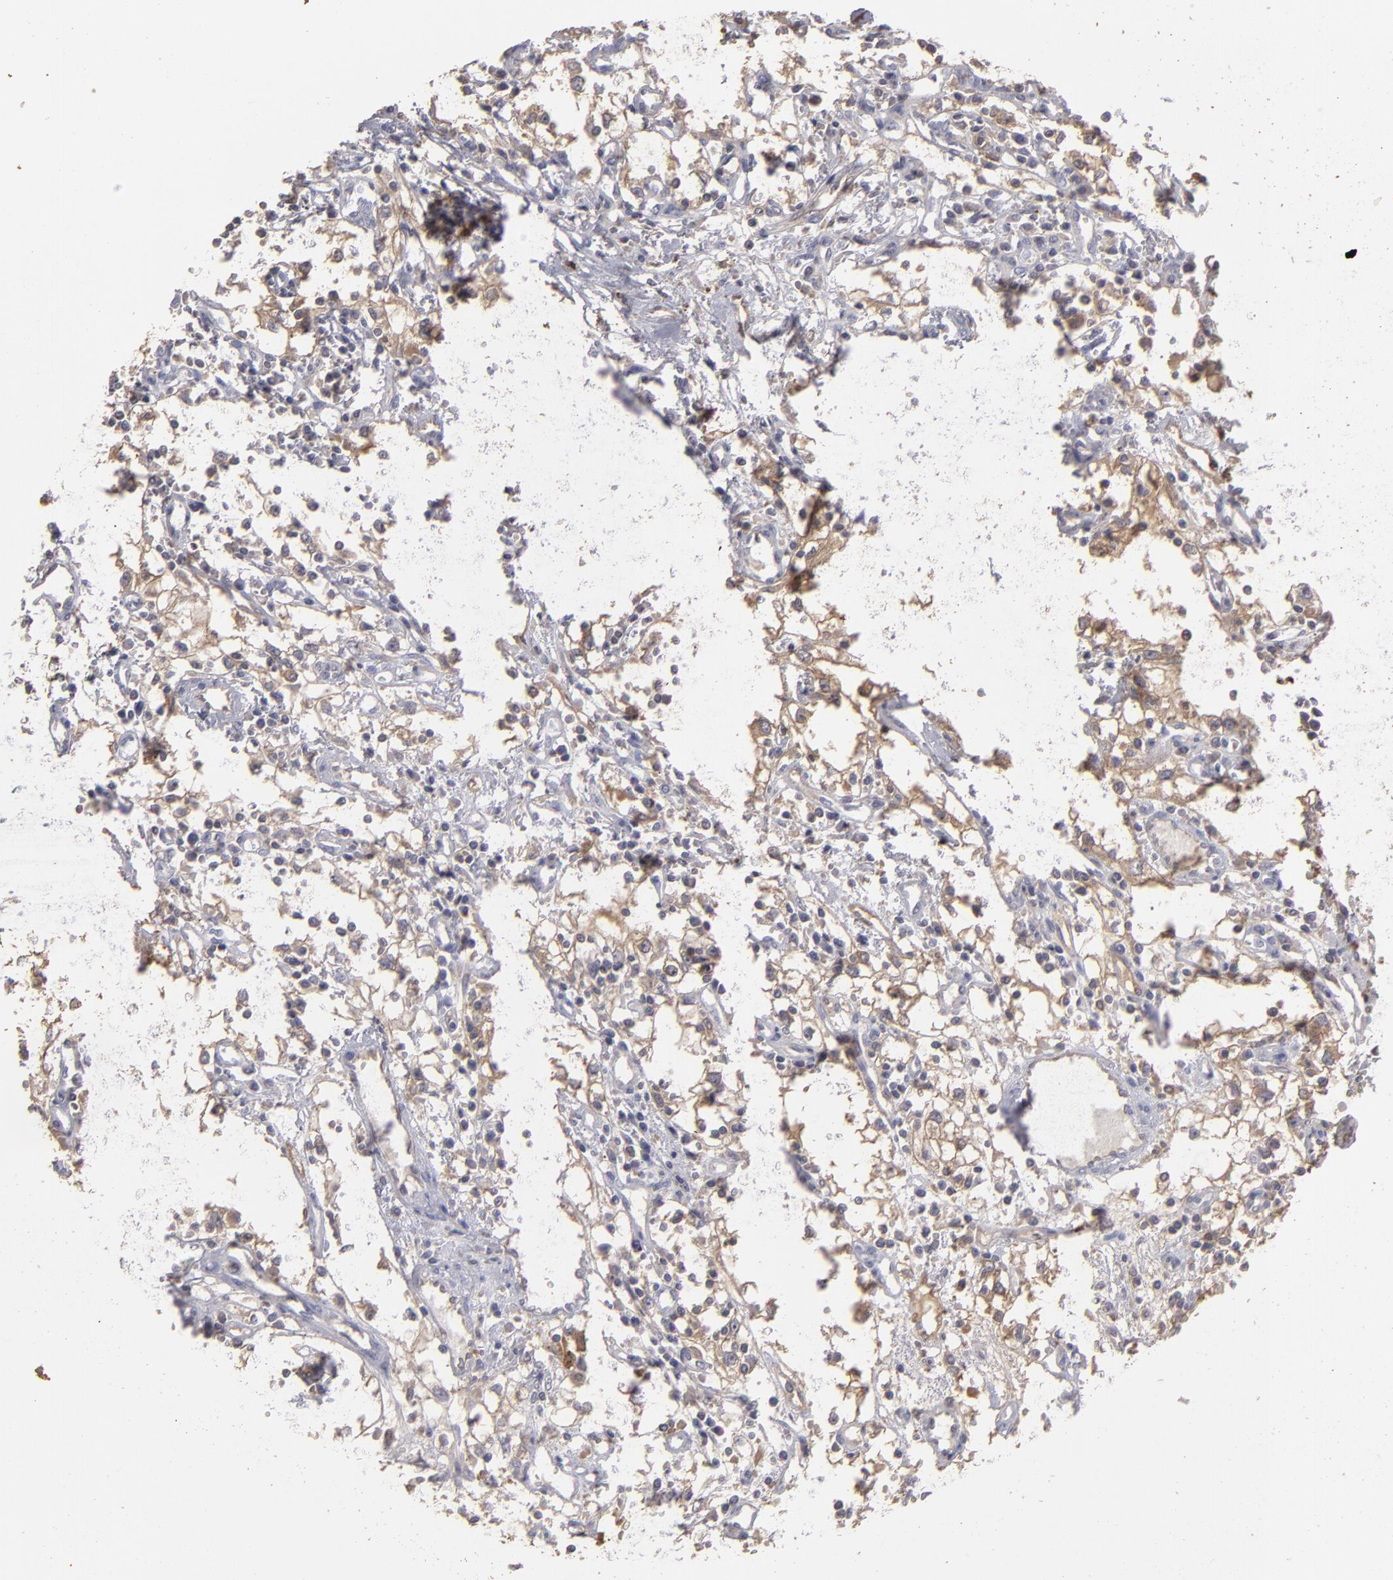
{"staining": {"intensity": "moderate", "quantity": "25%-75%", "location": "cytoplasmic/membranous"}, "tissue": "renal cancer", "cell_type": "Tumor cells", "image_type": "cancer", "snomed": [{"axis": "morphology", "description": "Adenocarcinoma, NOS"}, {"axis": "topography", "description": "Kidney"}], "caption": "DAB immunohistochemical staining of human renal adenocarcinoma exhibits moderate cytoplasmic/membranous protein positivity in approximately 25%-75% of tumor cells.", "gene": "SEMA3G", "patient": {"sex": "male", "age": 82}}